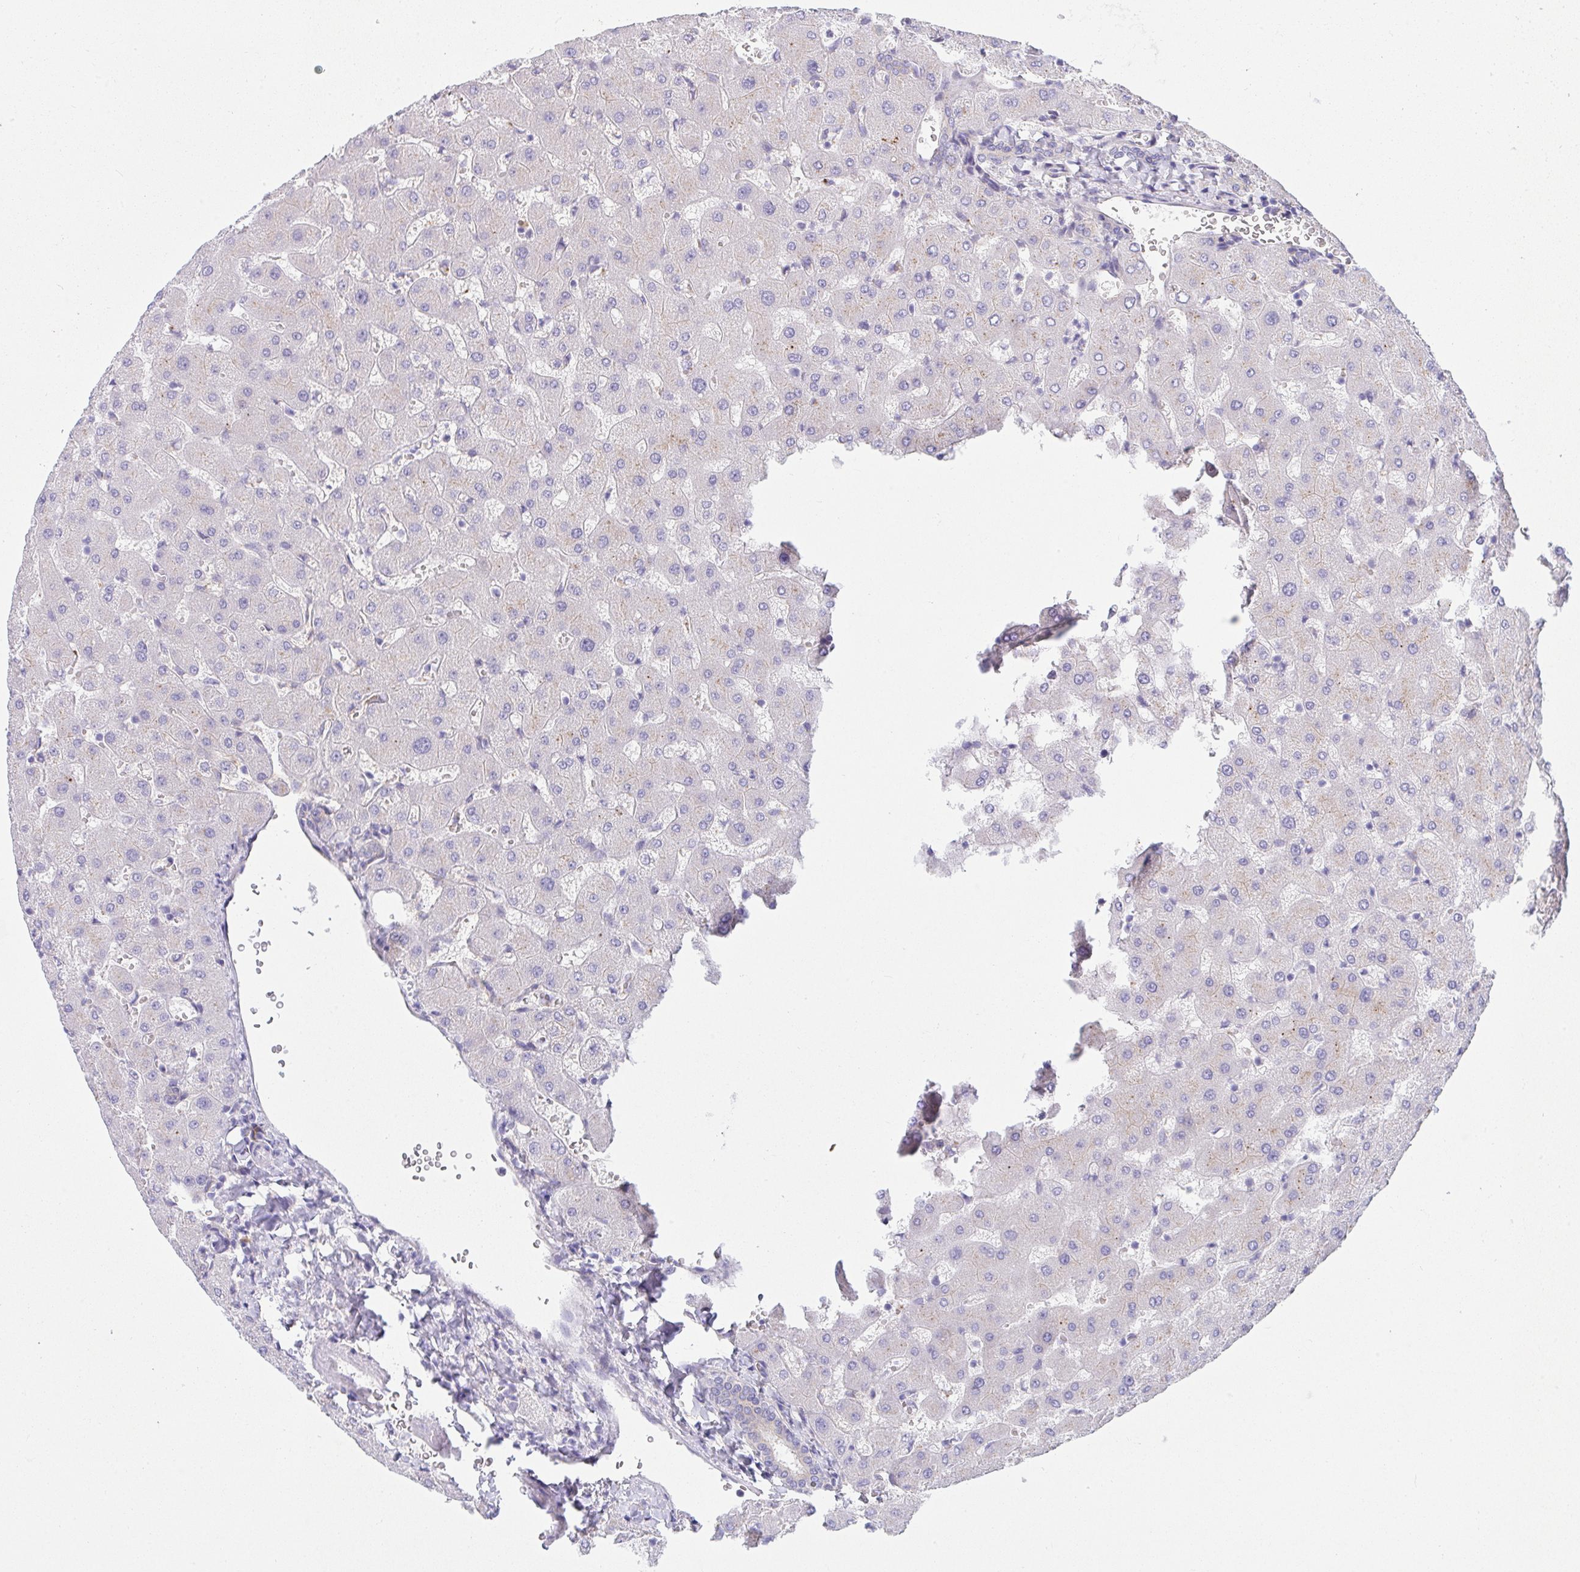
{"staining": {"intensity": "negative", "quantity": "none", "location": "none"}, "tissue": "liver", "cell_type": "Cholangiocytes", "image_type": "normal", "snomed": [{"axis": "morphology", "description": "Normal tissue, NOS"}, {"axis": "topography", "description": "Liver"}], "caption": "Immunohistochemistry (IHC) of benign human liver reveals no staining in cholangiocytes. (DAB (3,3'-diaminobenzidine) immunohistochemistry (IHC) visualized using brightfield microscopy, high magnification).", "gene": "GAB1", "patient": {"sex": "female", "age": 63}}